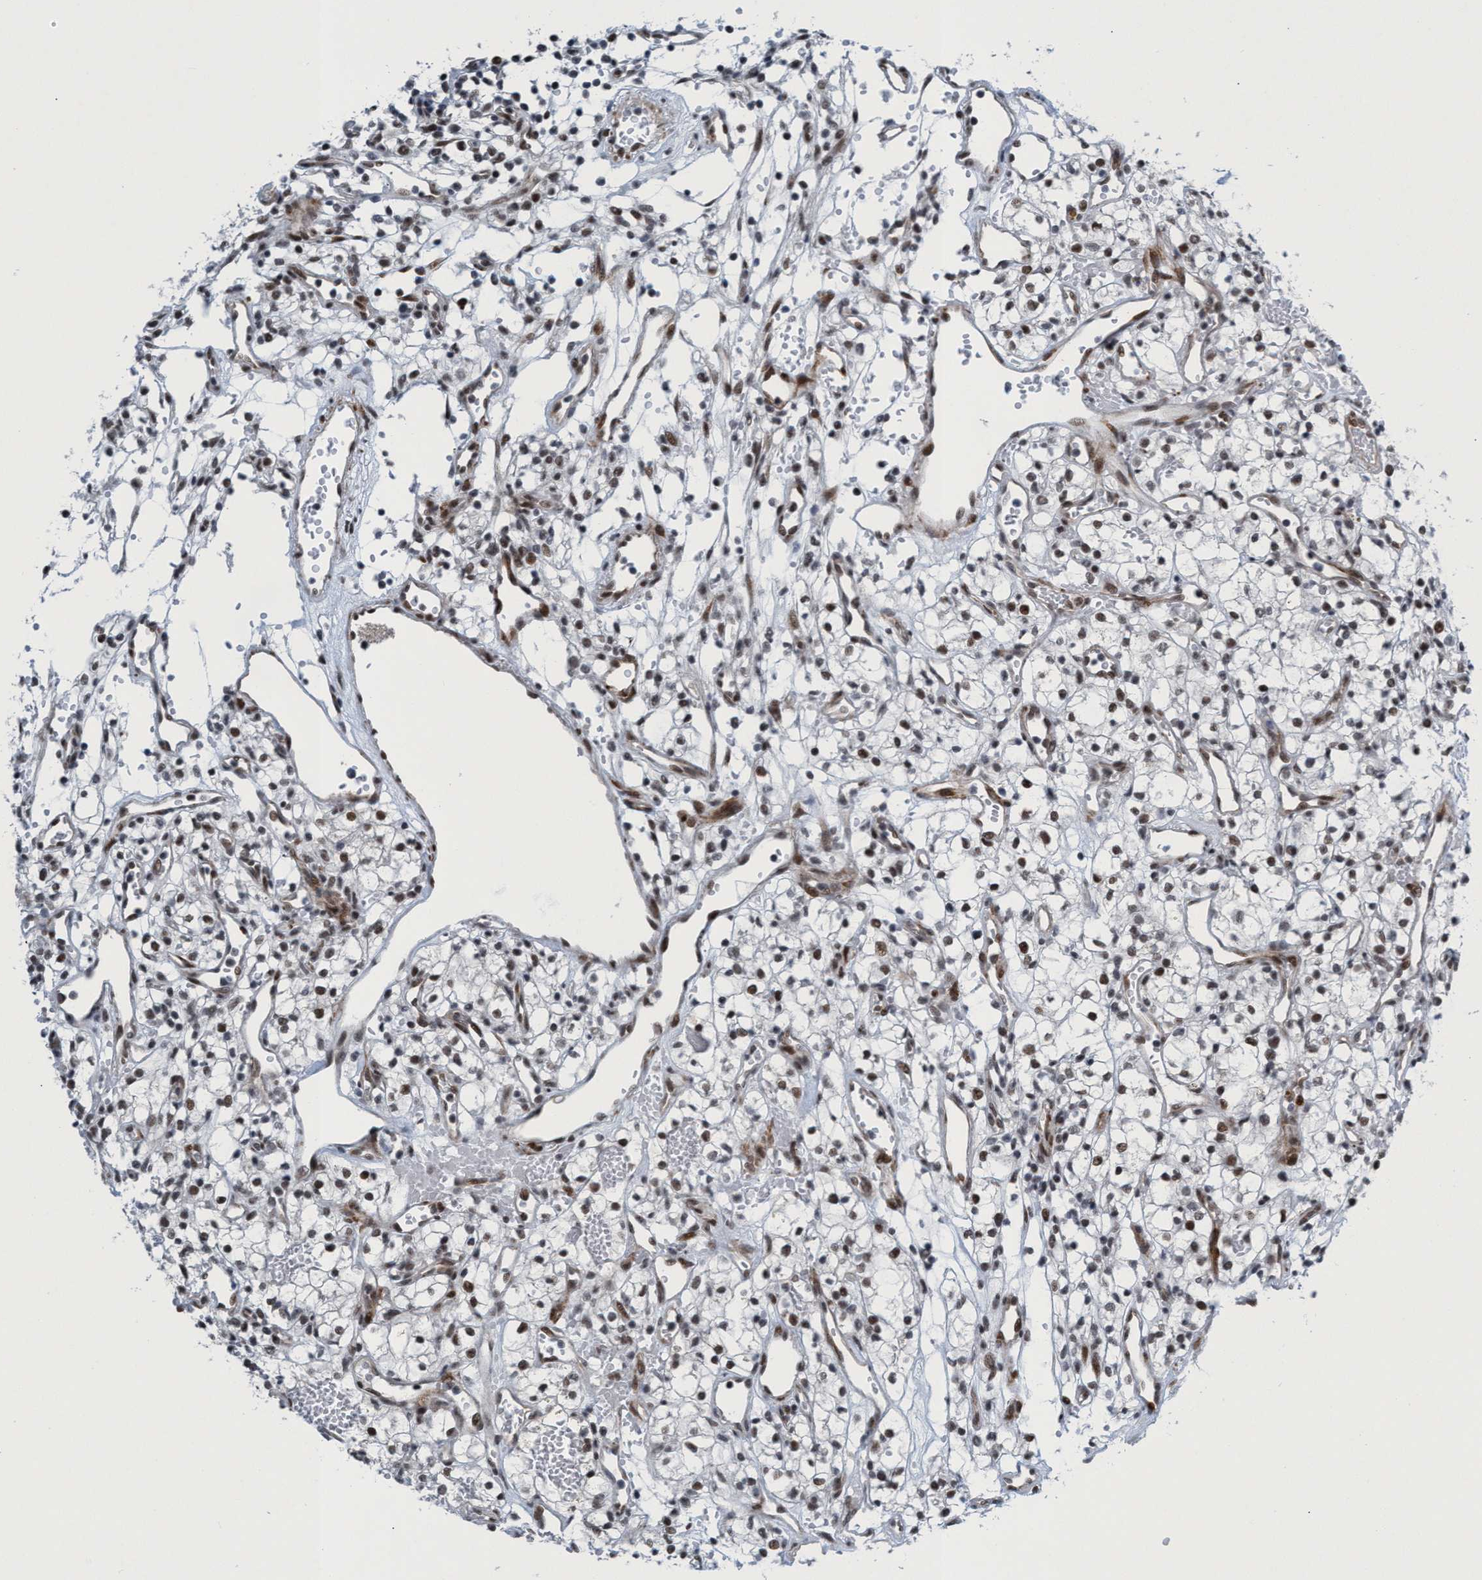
{"staining": {"intensity": "moderate", "quantity": ">75%", "location": "nuclear"}, "tissue": "renal cancer", "cell_type": "Tumor cells", "image_type": "cancer", "snomed": [{"axis": "morphology", "description": "Adenocarcinoma, NOS"}, {"axis": "topography", "description": "Kidney"}], "caption": "Protein staining of renal cancer (adenocarcinoma) tissue shows moderate nuclear expression in approximately >75% of tumor cells.", "gene": "CWC27", "patient": {"sex": "male", "age": 59}}